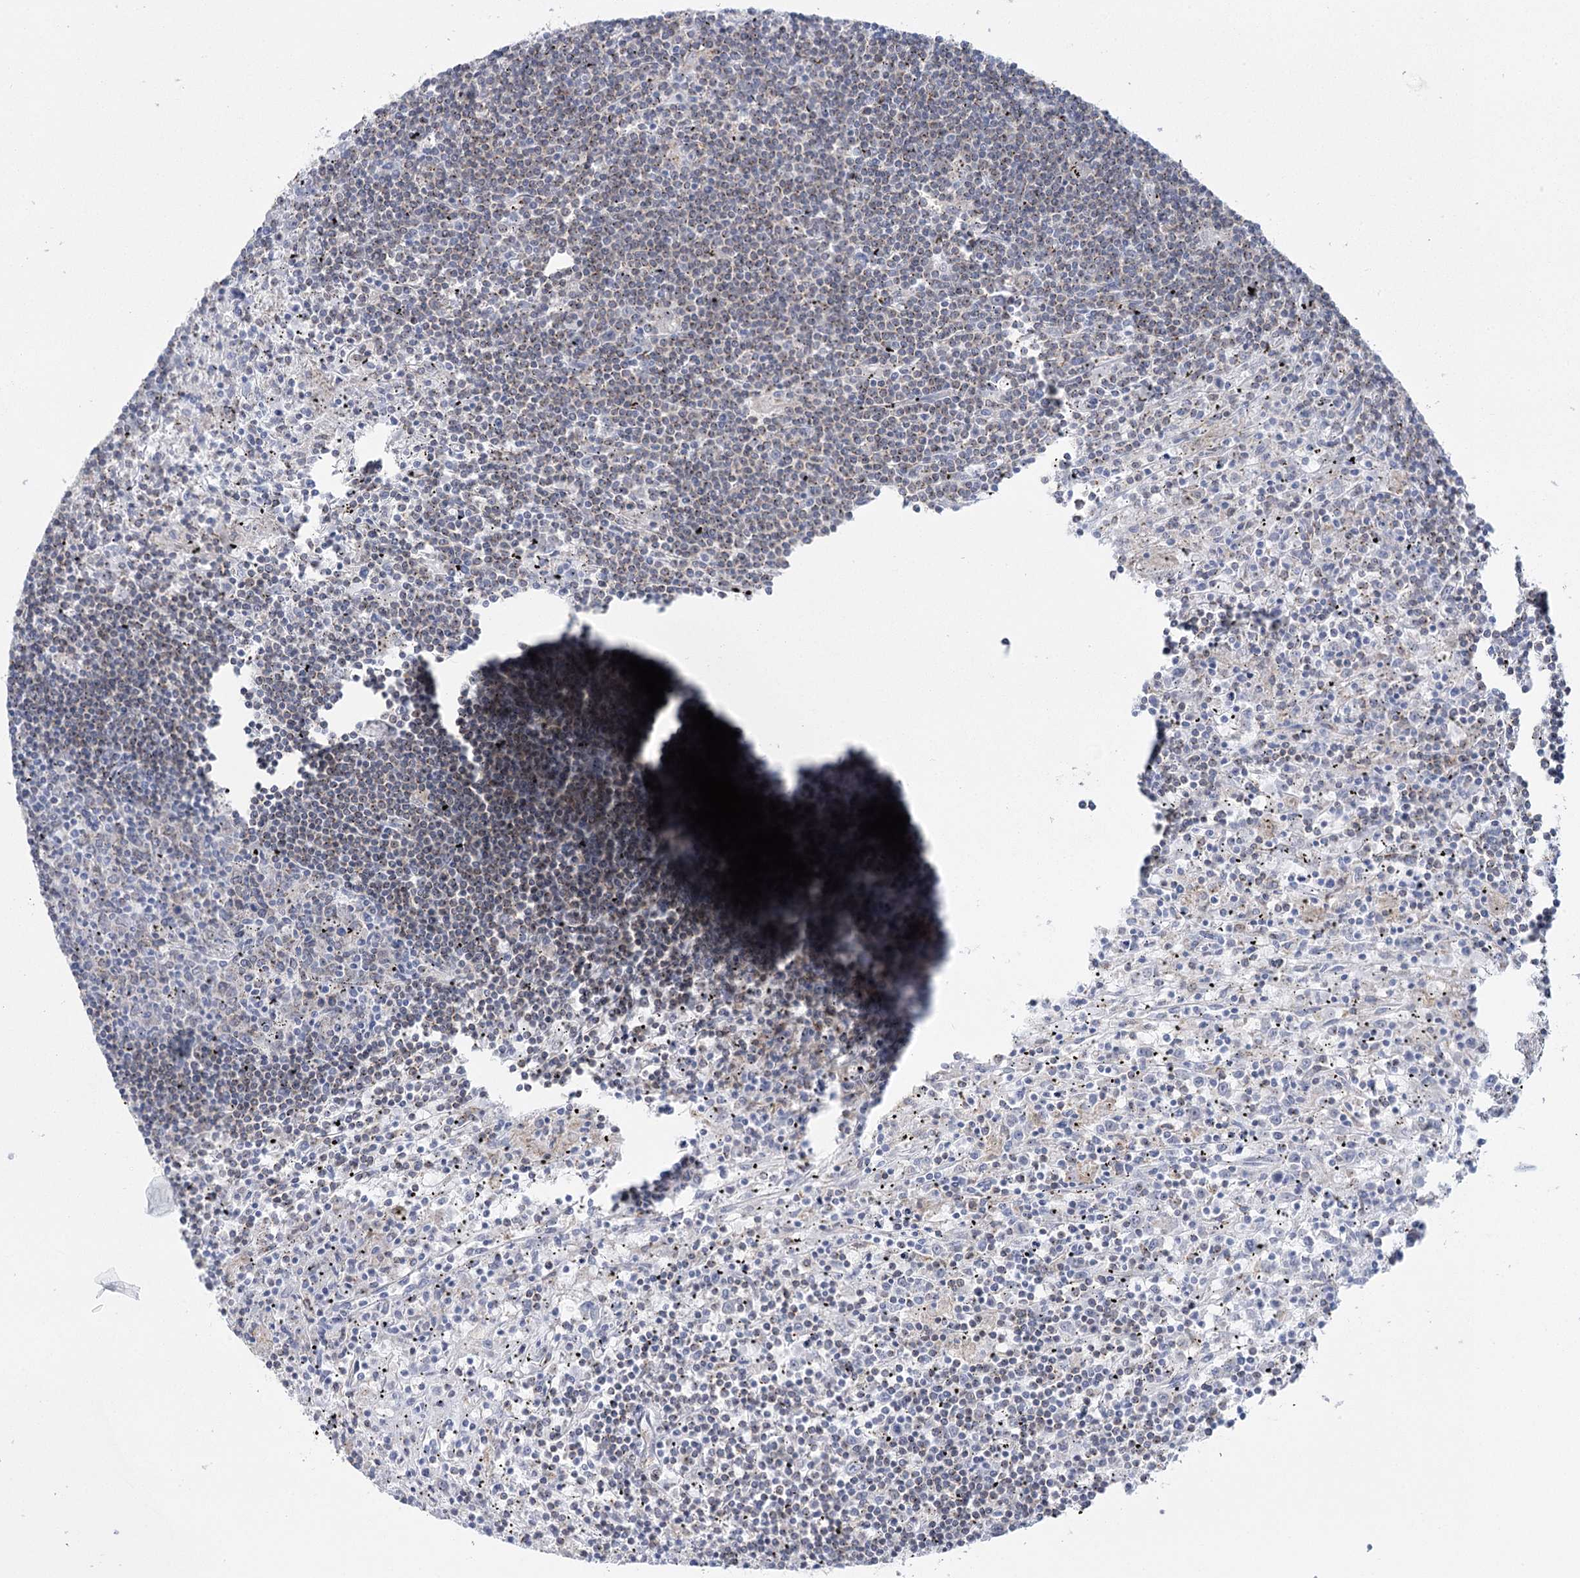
{"staining": {"intensity": "weak", "quantity": "<25%", "location": "cytoplasmic/membranous"}, "tissue": "lymphoma", "cell_type": "Tumor cells", "image_type": "cancer", "snomed": [{"axis": "morphology", "description": "Malignant lymphoma, non-Hodgkin's type, Low grade"}, {"axis": "topography", "description": "Spleen"}], "caption": "Immunohistochemistry image of malignant lymphoma, non-Hodgkin's type (low-grade) stained for a protein (brown), which reveals no expression in tumor cells. (DAB (3,3'-diaminobenzidine) IHC, high magnification).", "gene": "CCDC88A", "patient": {"sex": "male", "age": 76}}